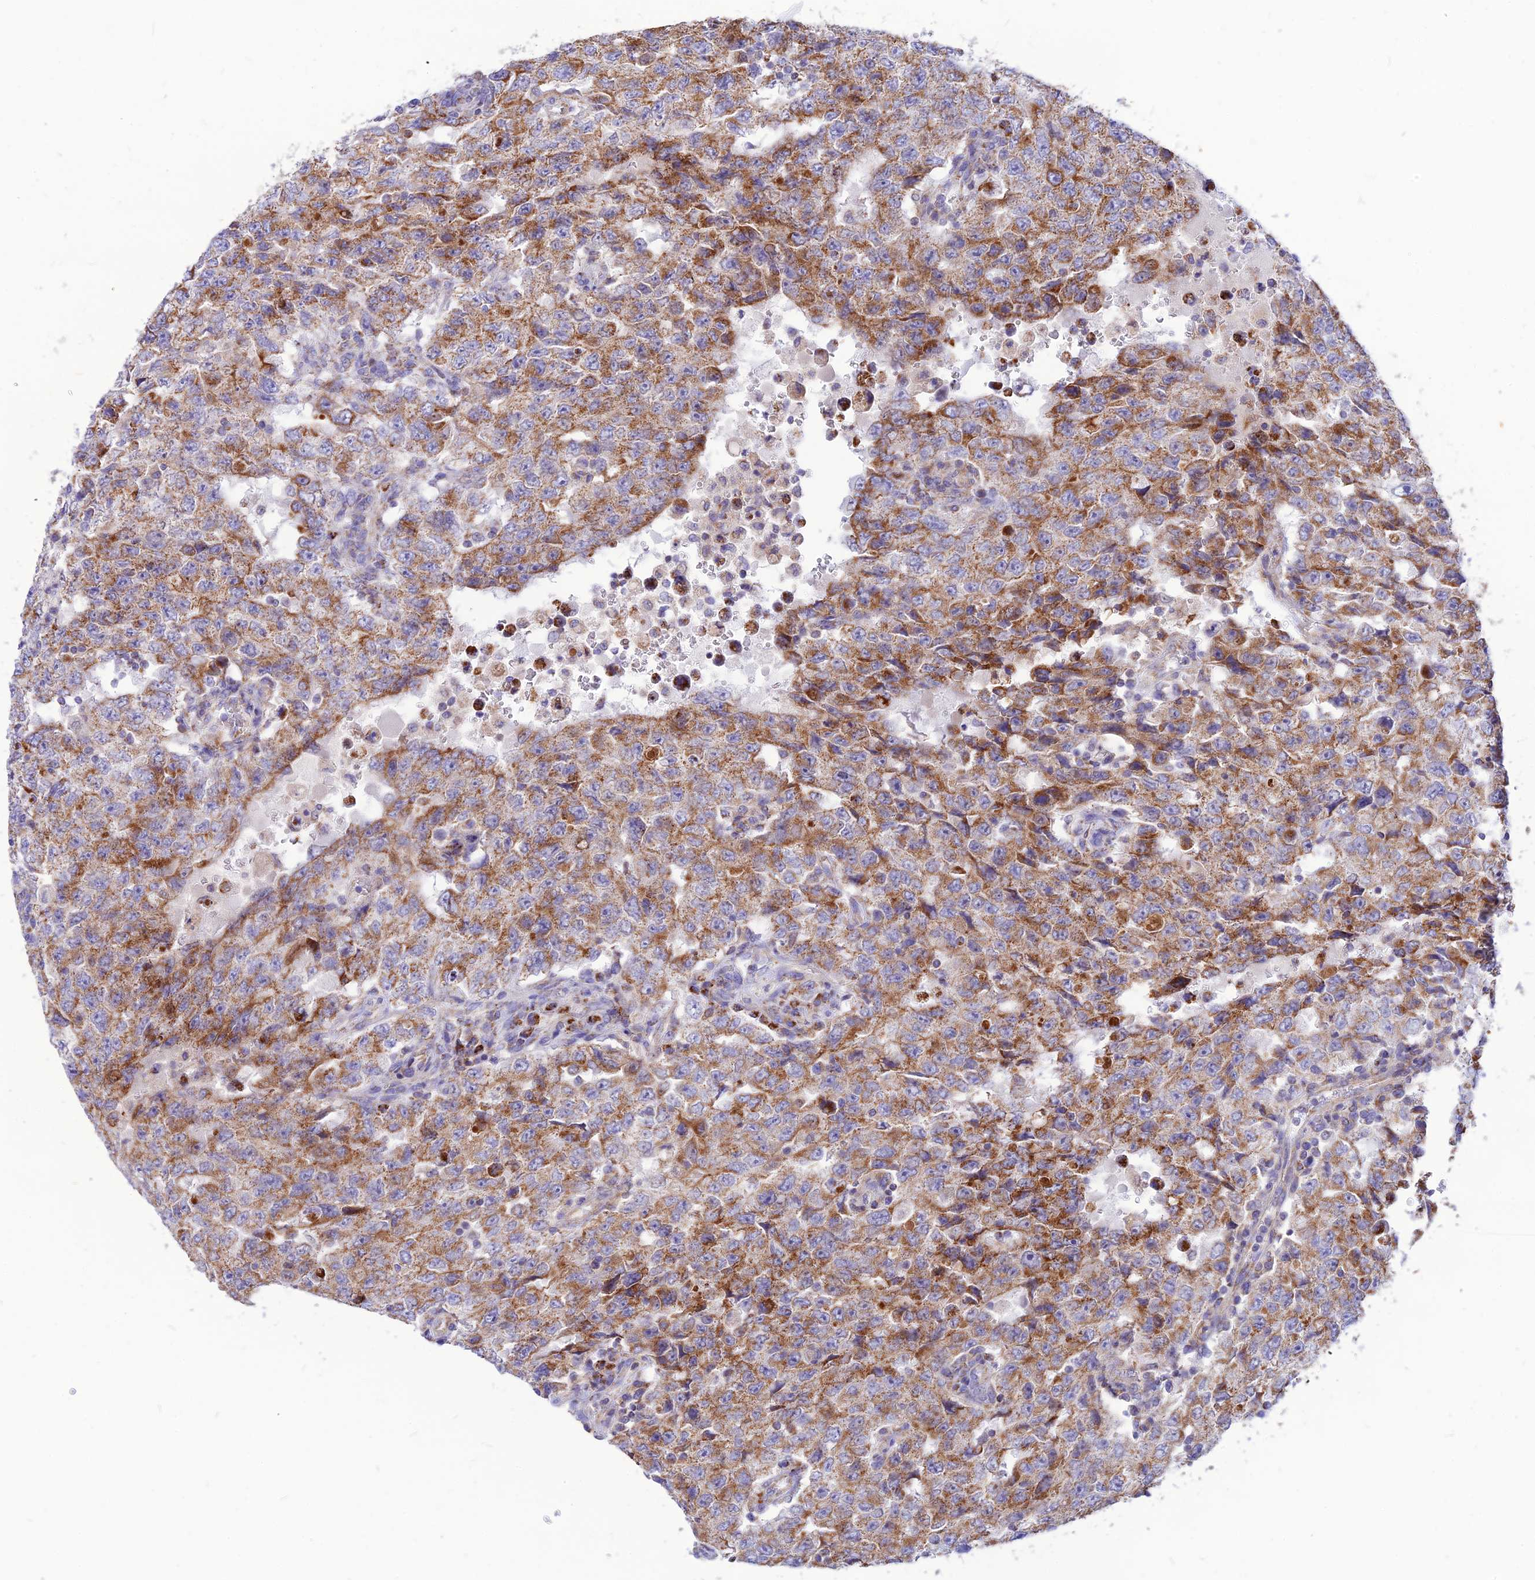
{"staining": {"intensity": "moderate", "quantity": ">75%", "location": "cytoplasmic/membranous"}, "tissue": "testis cancer", "cell_type": "Tumor cells", "image_type": "cancer", "snomed": [{"axis": "morphology", "description": "Carcinoma, Embryonal, NOS"}, {"axis": "topography", "description": "Testis"}], "caption": "A brown stain labels moderate cytoplasmic/membranous expression of a protein in testis cancer (embryonal carcinoma) tumor cells. The protein of interest is shown in brown color, while the nuclei are stained blue.", "gene": "ECI1", "patient": {"sex": "male", "age": 26}}